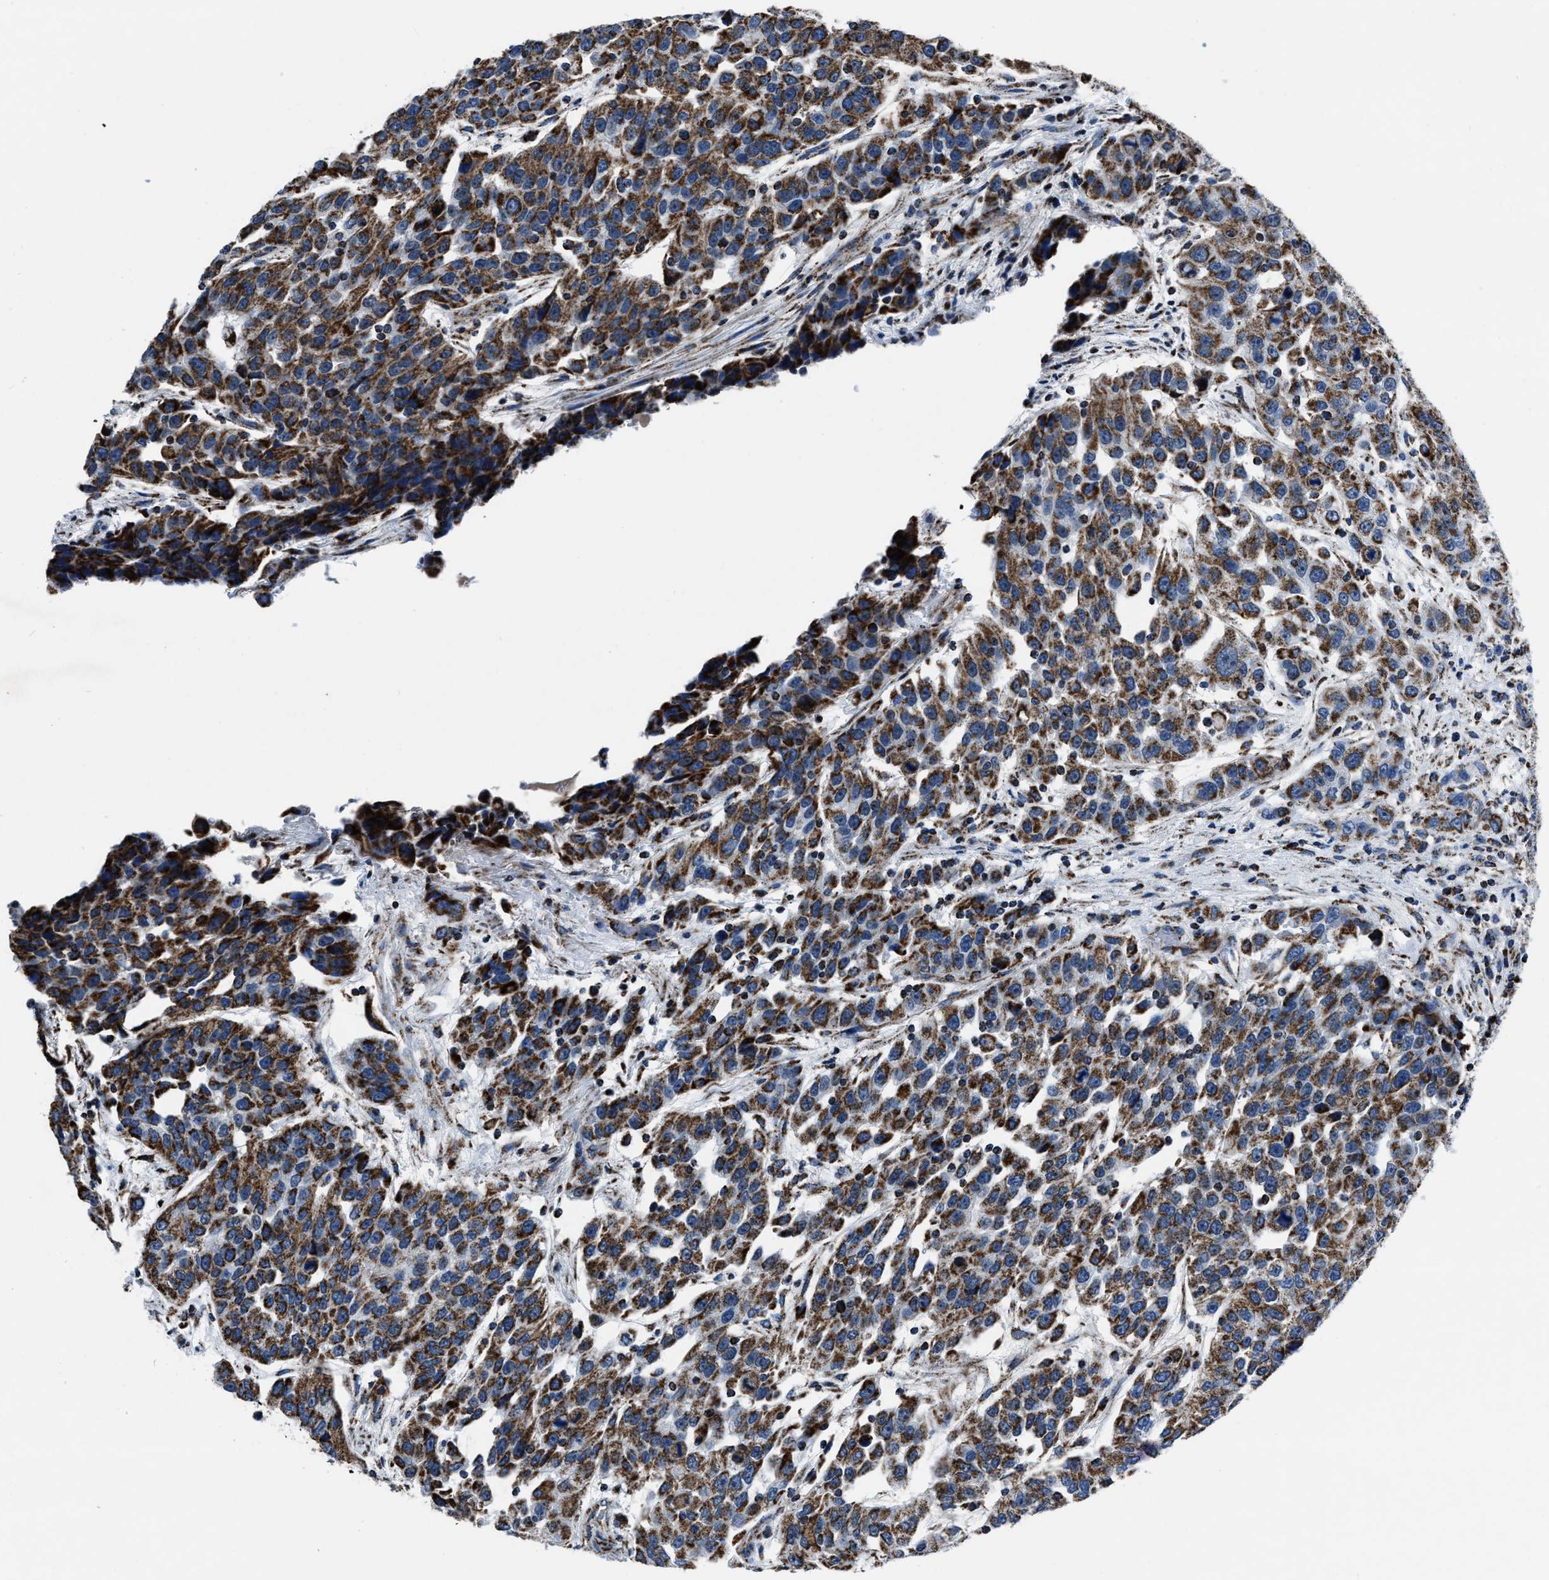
{"staining": {"intensity": "moderate", "quantity": ">75%", "location": "cytoplasmic/membranous"}, "tissue": "urothelial cancer", "cell_type": "Tumor cells", "image_type": "cancer", "snomed": [{"axis": "morphology", "description": "Urothelial carcinoma, High grade"}, {"axis": "topography", "description": "Urinary bladder"}], "caption": "High-power microscopy captured an IHC histopathology image of urothelial cancer, revealing moderate cytoplasmic/membranous positivity in approximately >75% of tumor cells. (DAB = brown stain, brightfield microscopy at high magnification).", "gene": "NSD3", "patient": {"sex": "female", "age": 80}}